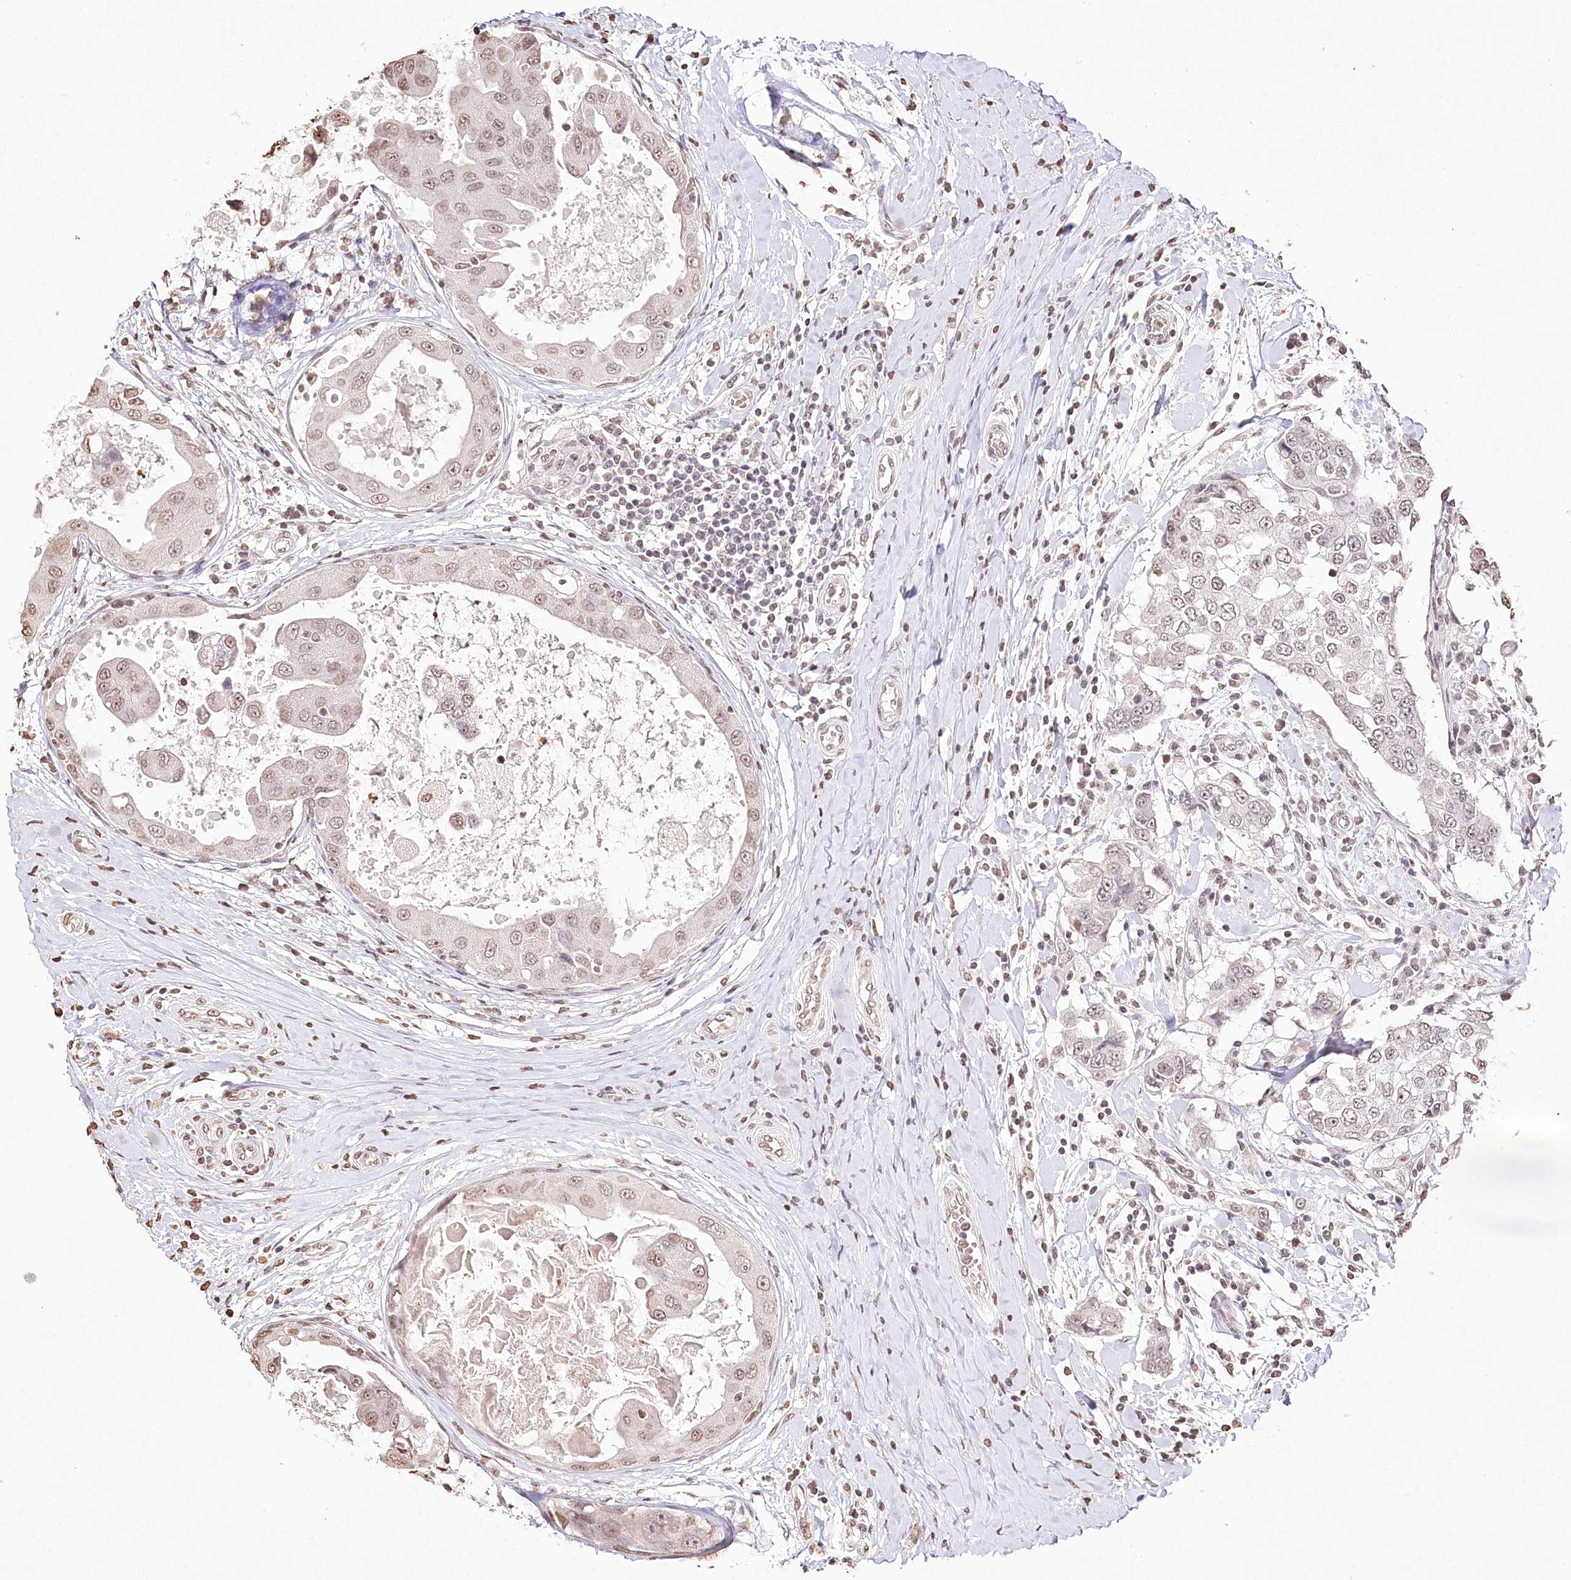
{"staining": {"intensity": "moderate", "quantity": ">75%", "location": "nuclear"}, "tissue": "breast cancer", "cell_type": "Tumor cells", "image_type": "cancer", "snomed": [{"axis": "morphology", "description": "Duct carcinoma"}, {"axis": "topography", "description": "Breast"}], "caption": "There is medium levels of moderate nuclear positivity in tumor cells of breast cancer (invasive ductal carcinoma), as demonstrated by immunohistochemical staining (brown color).", "gene": "DMXL1", "patient": {"sex": "female", "age": 27}}